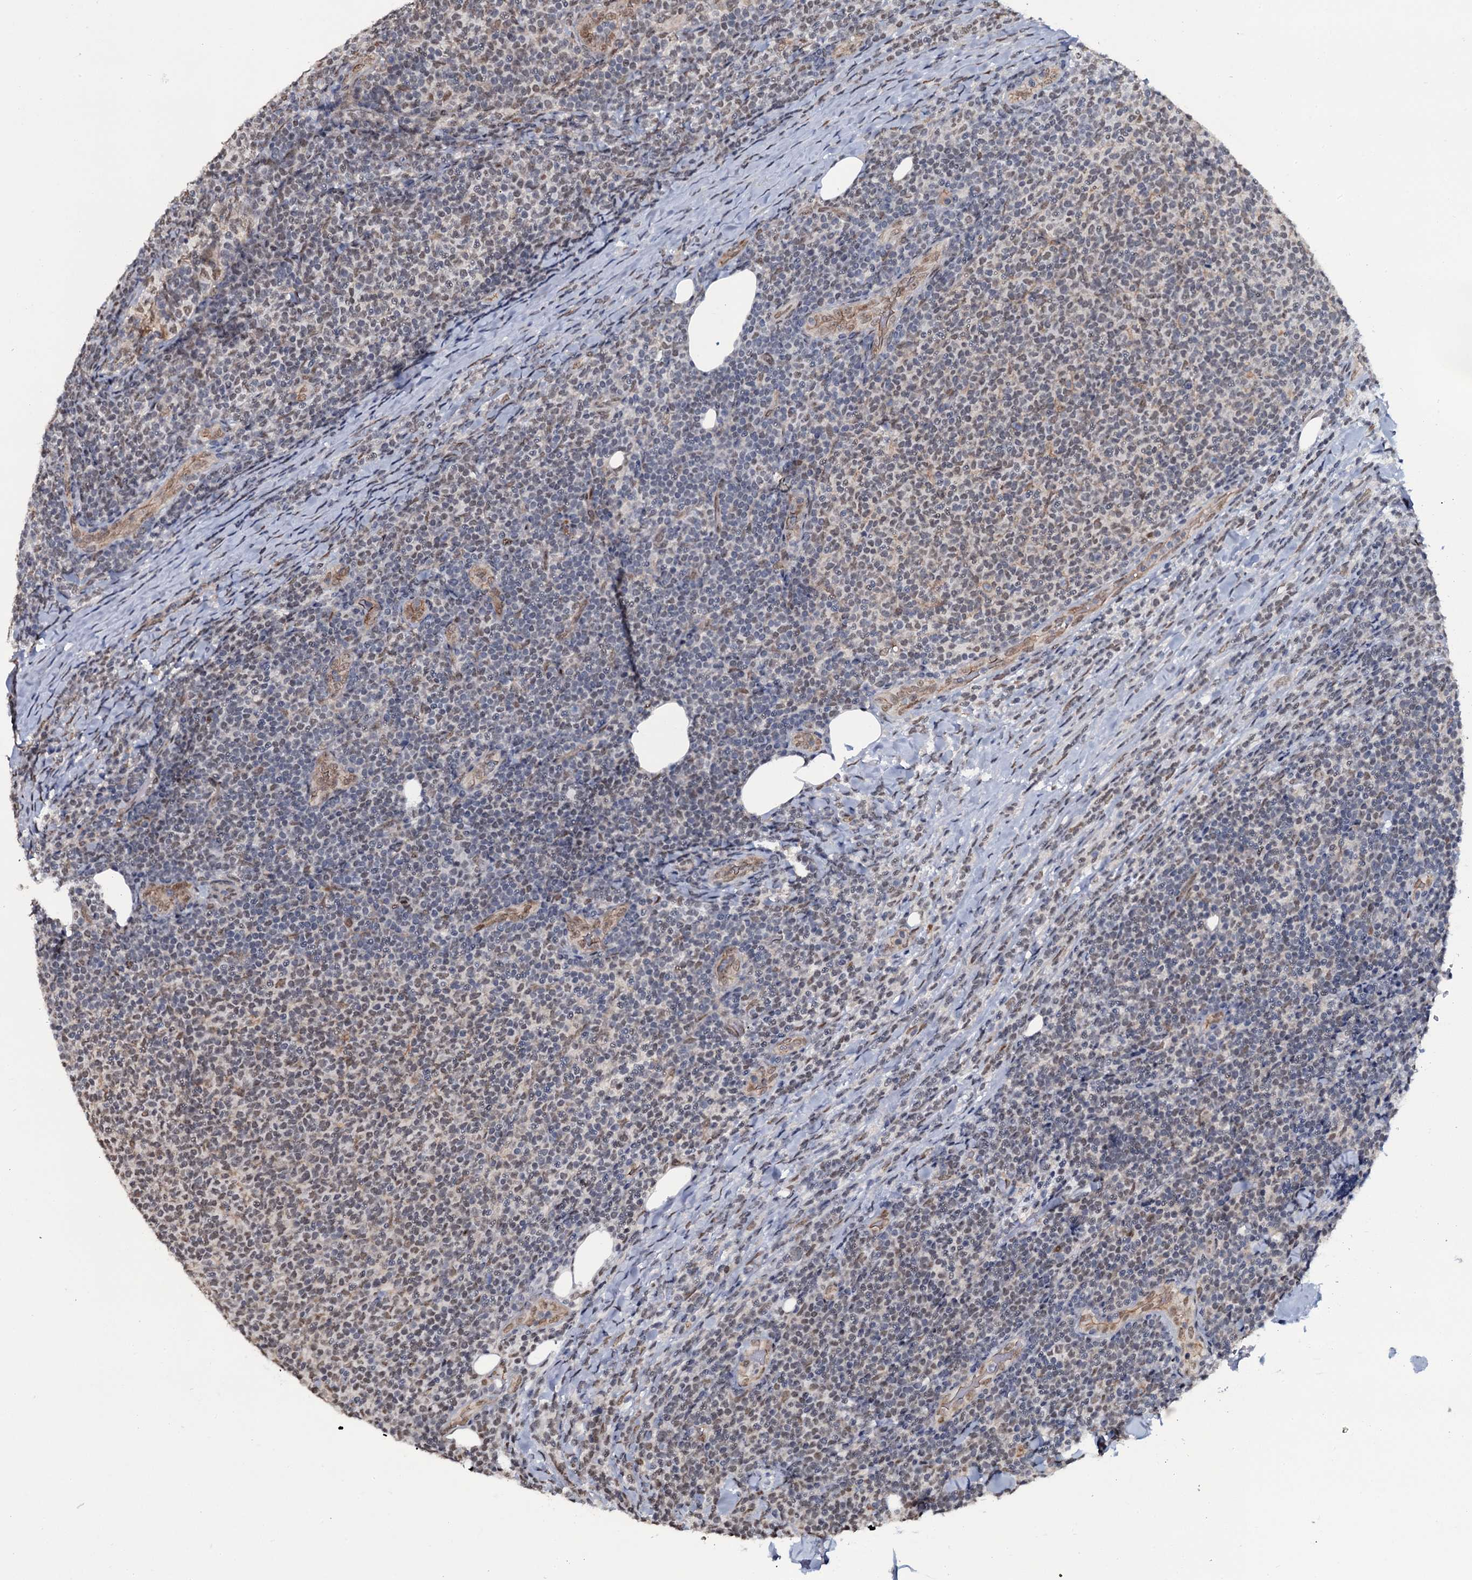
{"staining": {"intensity": "weak", "quantity": "25%-75%", "location": "nuclear"}, "tissue": "lymphoma", "cell_type": "Tumor cells", "image_type": "cancer", "snomed": [{"axis": "morphology", "description": "Malignant lymphoma, non-Hodgkin's type, Low grade"}, {"axis": "topography", "description": "Lymph node"}], "caption": "Malignant lymphoma, non-Hodgkin's type (low-grade) stained for a protein (brown) exhibits weak nuclear positive staining in approximately 25%-75% of tumor cells.", "gene": "SH2D4B", "patient": {"sex": "male", "age": 66}}